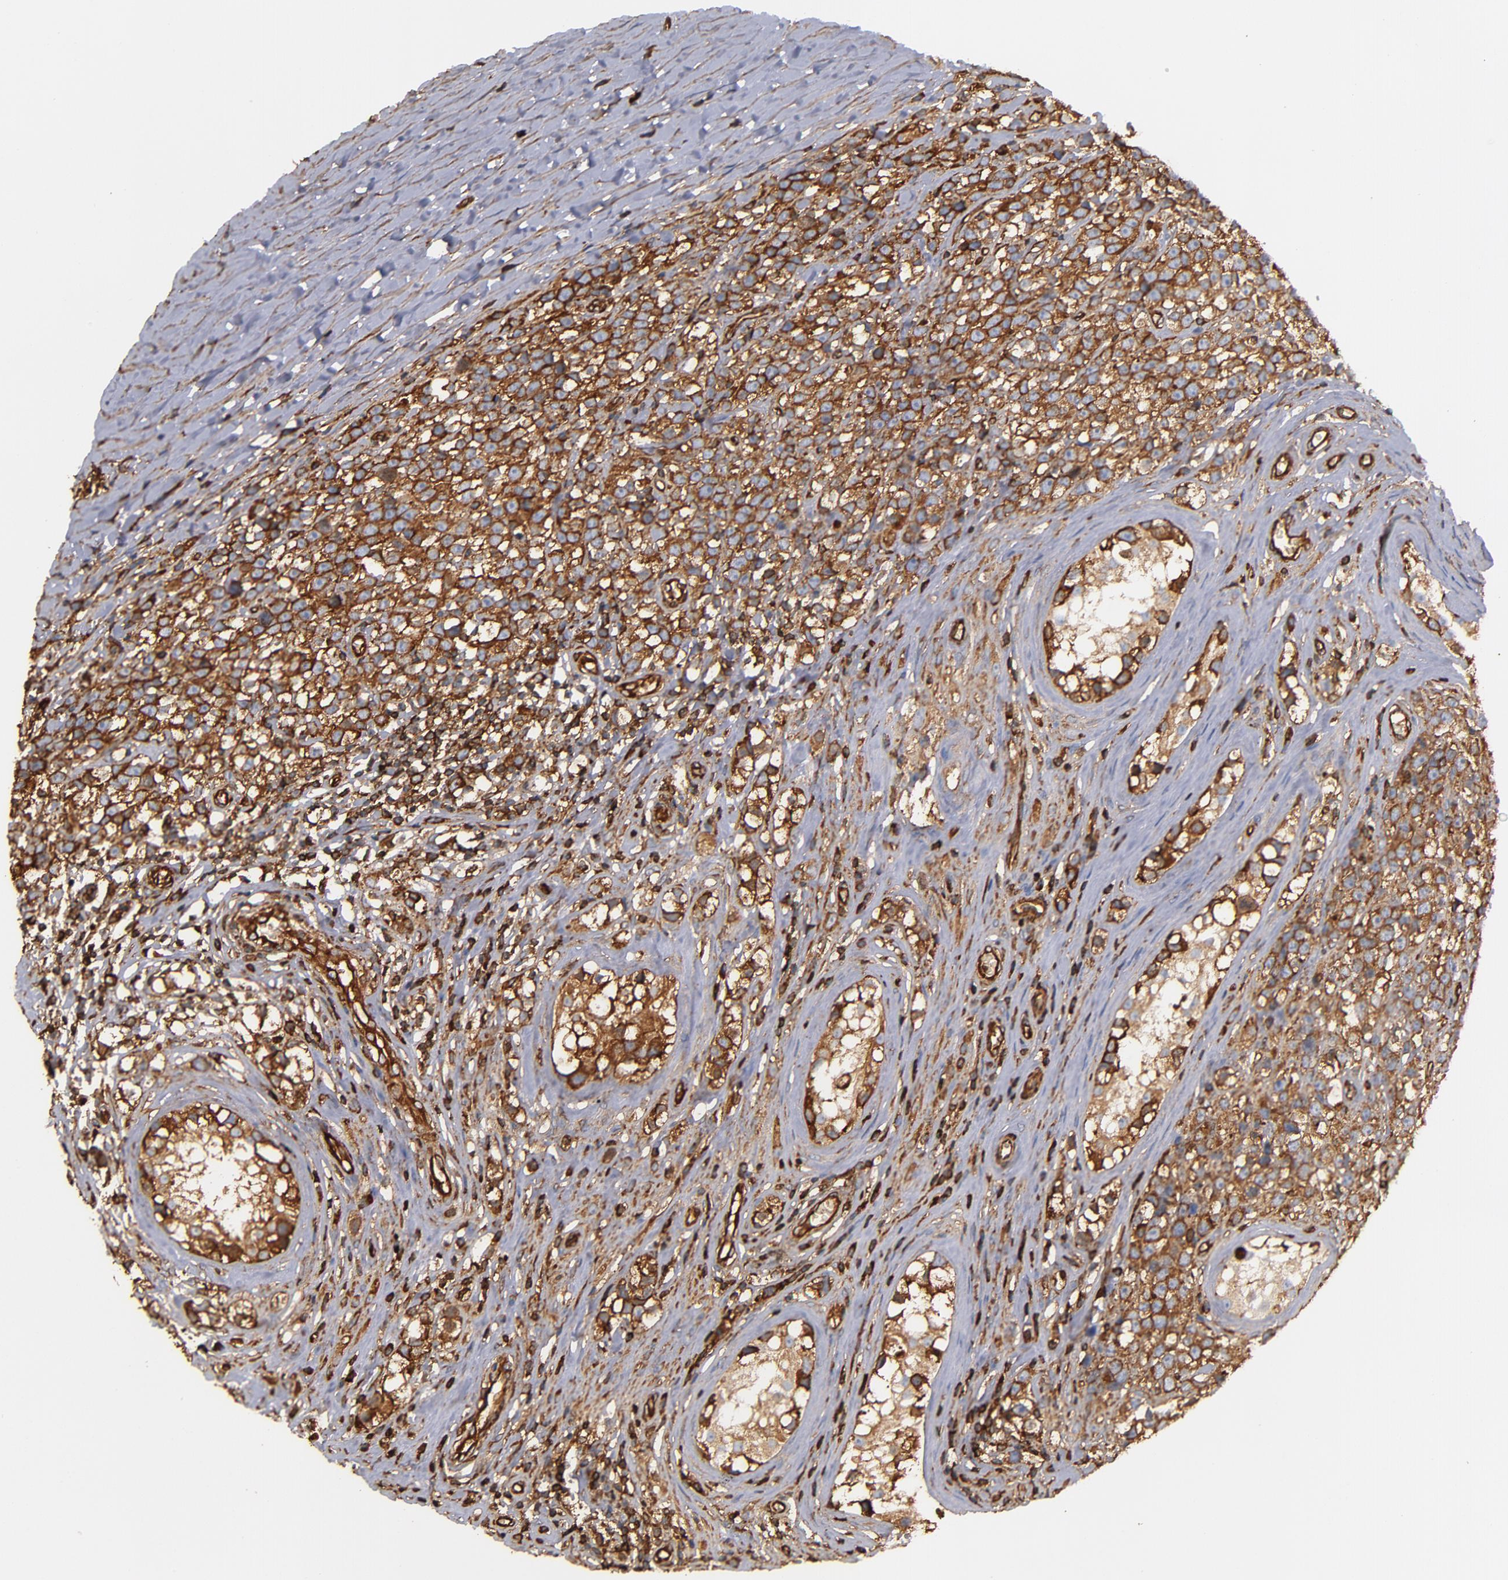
{"staining": {"intensity": "moderate", "quantity": ">75%", "location": "cytoplasmic/membranous"}, "tissue": "testis cancer", "cell_type": "Tumor cells", "image_type": "cancer", "snomed": [{"axis": "morphology", "description": "Seminoma, NOS"}, {"axis": "topography", "description": "Testis"}], "caption": "Tumor cells show medium levels of moderate cytoplasmic/membranous positivity in approximately >75% of cells in human testis seminoma.", "gene": "ACTN4", "patient": {"sex": "male", "age": 25}}